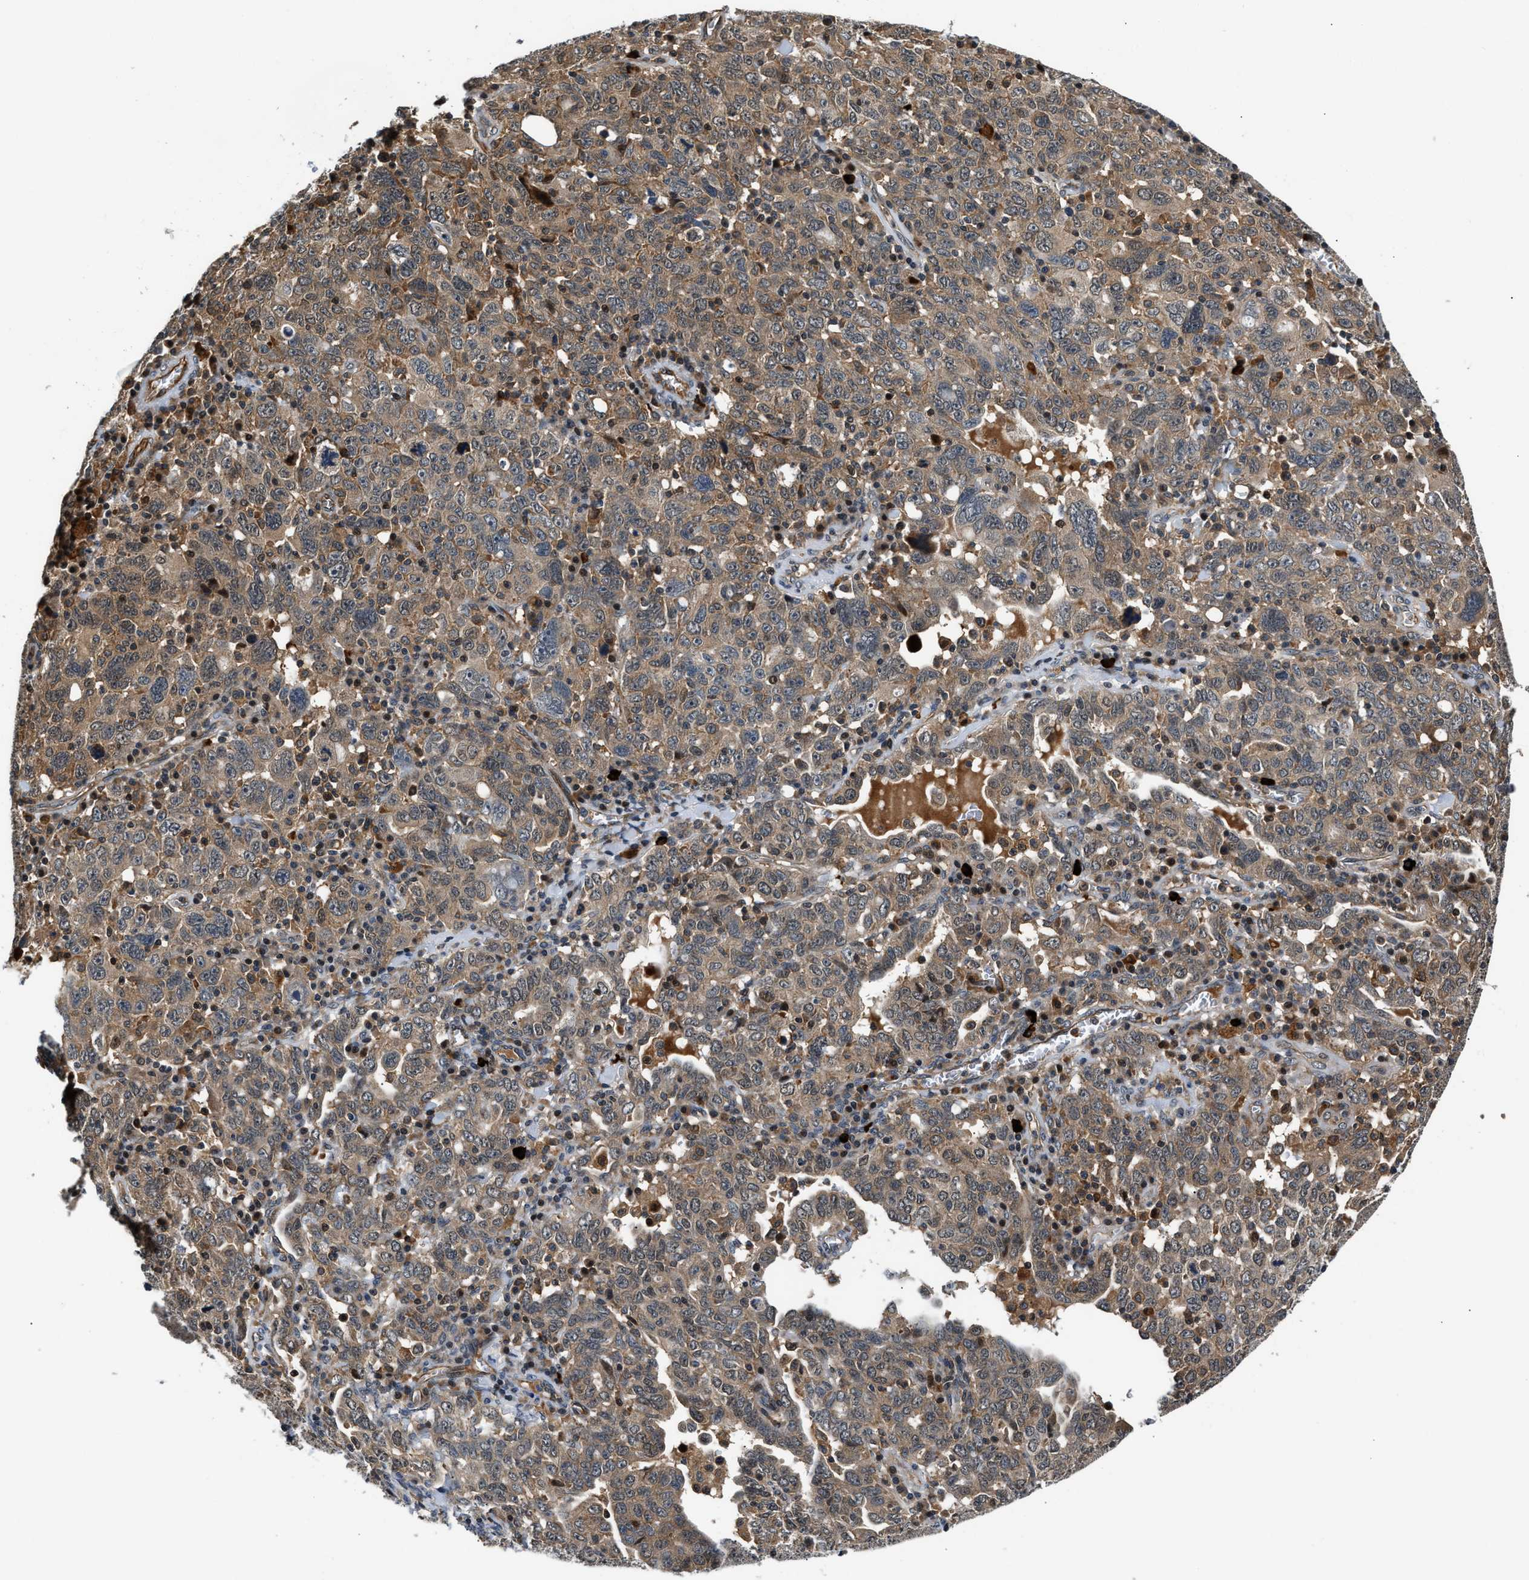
{"staining": {"intensity": "moderate", "quantity": ">75%", "location": "cytoplasmic/membranous"}, "tissue": "ovarian cancer", "cell_type": "Tumor cells", "image_type": "cancer", "snomed": [{"axis": "morphology", "description": "Carcinoma, endometroid"}, {"axis": "topography", "description": "Ovary"}], "caption": "Protein expression analysis of human ovarian endometroid carcinoma reveals moderate cytoplasmic/membranous staining in approximately >75% of tumor cells. The staining was performed using DAB (3,3'-diaminobenzidine) to visualize the protein expression in brown, while the nuclei were stained in blue with hematoxylin (Magnification: 20x).", "gene": "TUT7", "patient": {"sex": "female", "age": 62}}